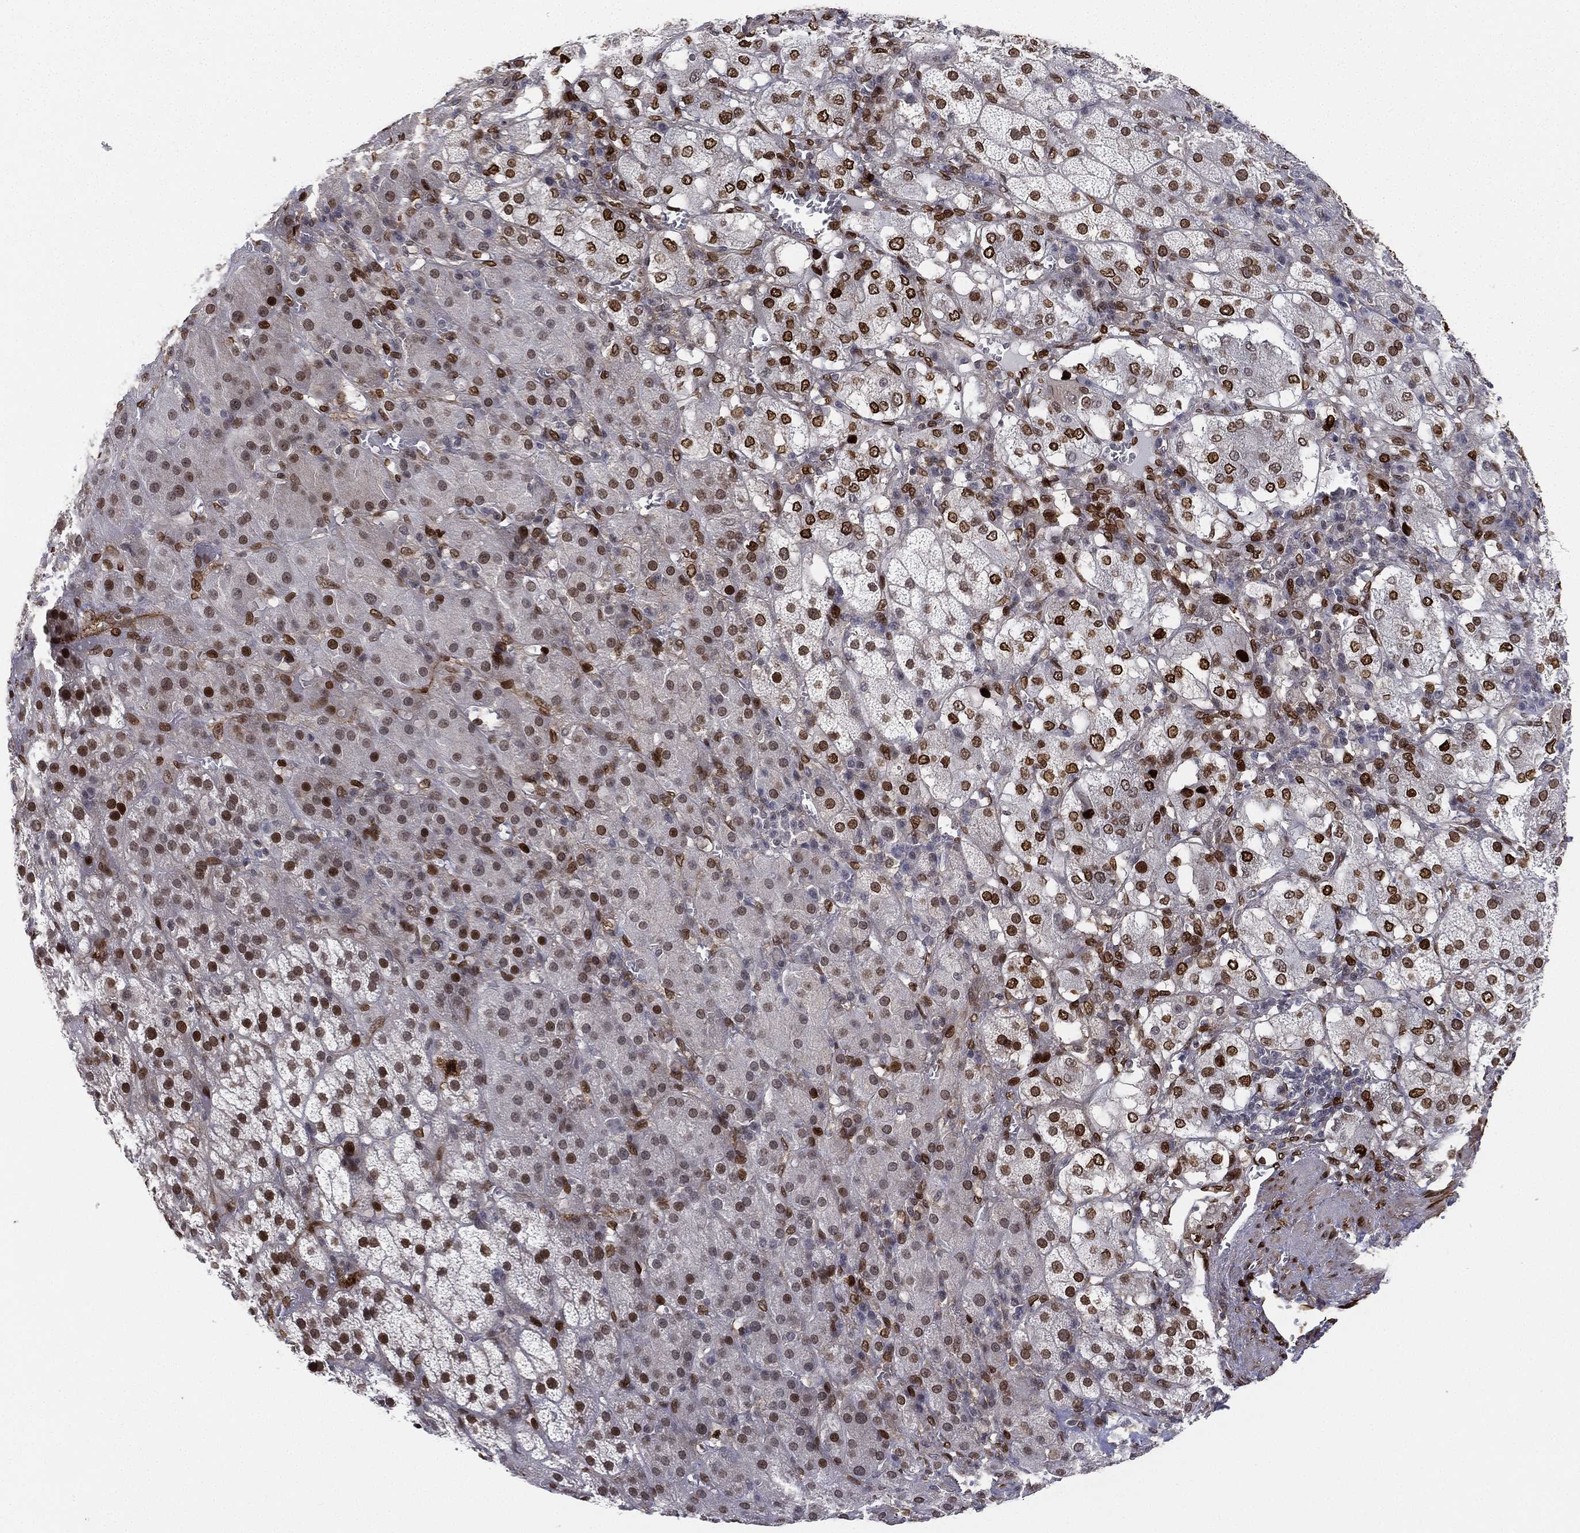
{"staining": {"intensity": "strong", "quantity": ">75%", "location": "nuclear"}, "tissue": "adrenal gland", "cell_type": "Glandular cells", "image_type": "normal", "snomed": [{"axis": "morphology", "description": "Normal tissue, NOS"}, {"axis": "topography", "description": "Adrenal gland"}], "caption": "An immunohistochemistry (IHC) histopathology image of normal tissue is shown. Protein staining in brown highlights strong nuclear positivity in adrenal gland within glandular cells.", "gene": "LMNB1", "patient": {"sex": "male", "age": 70}}